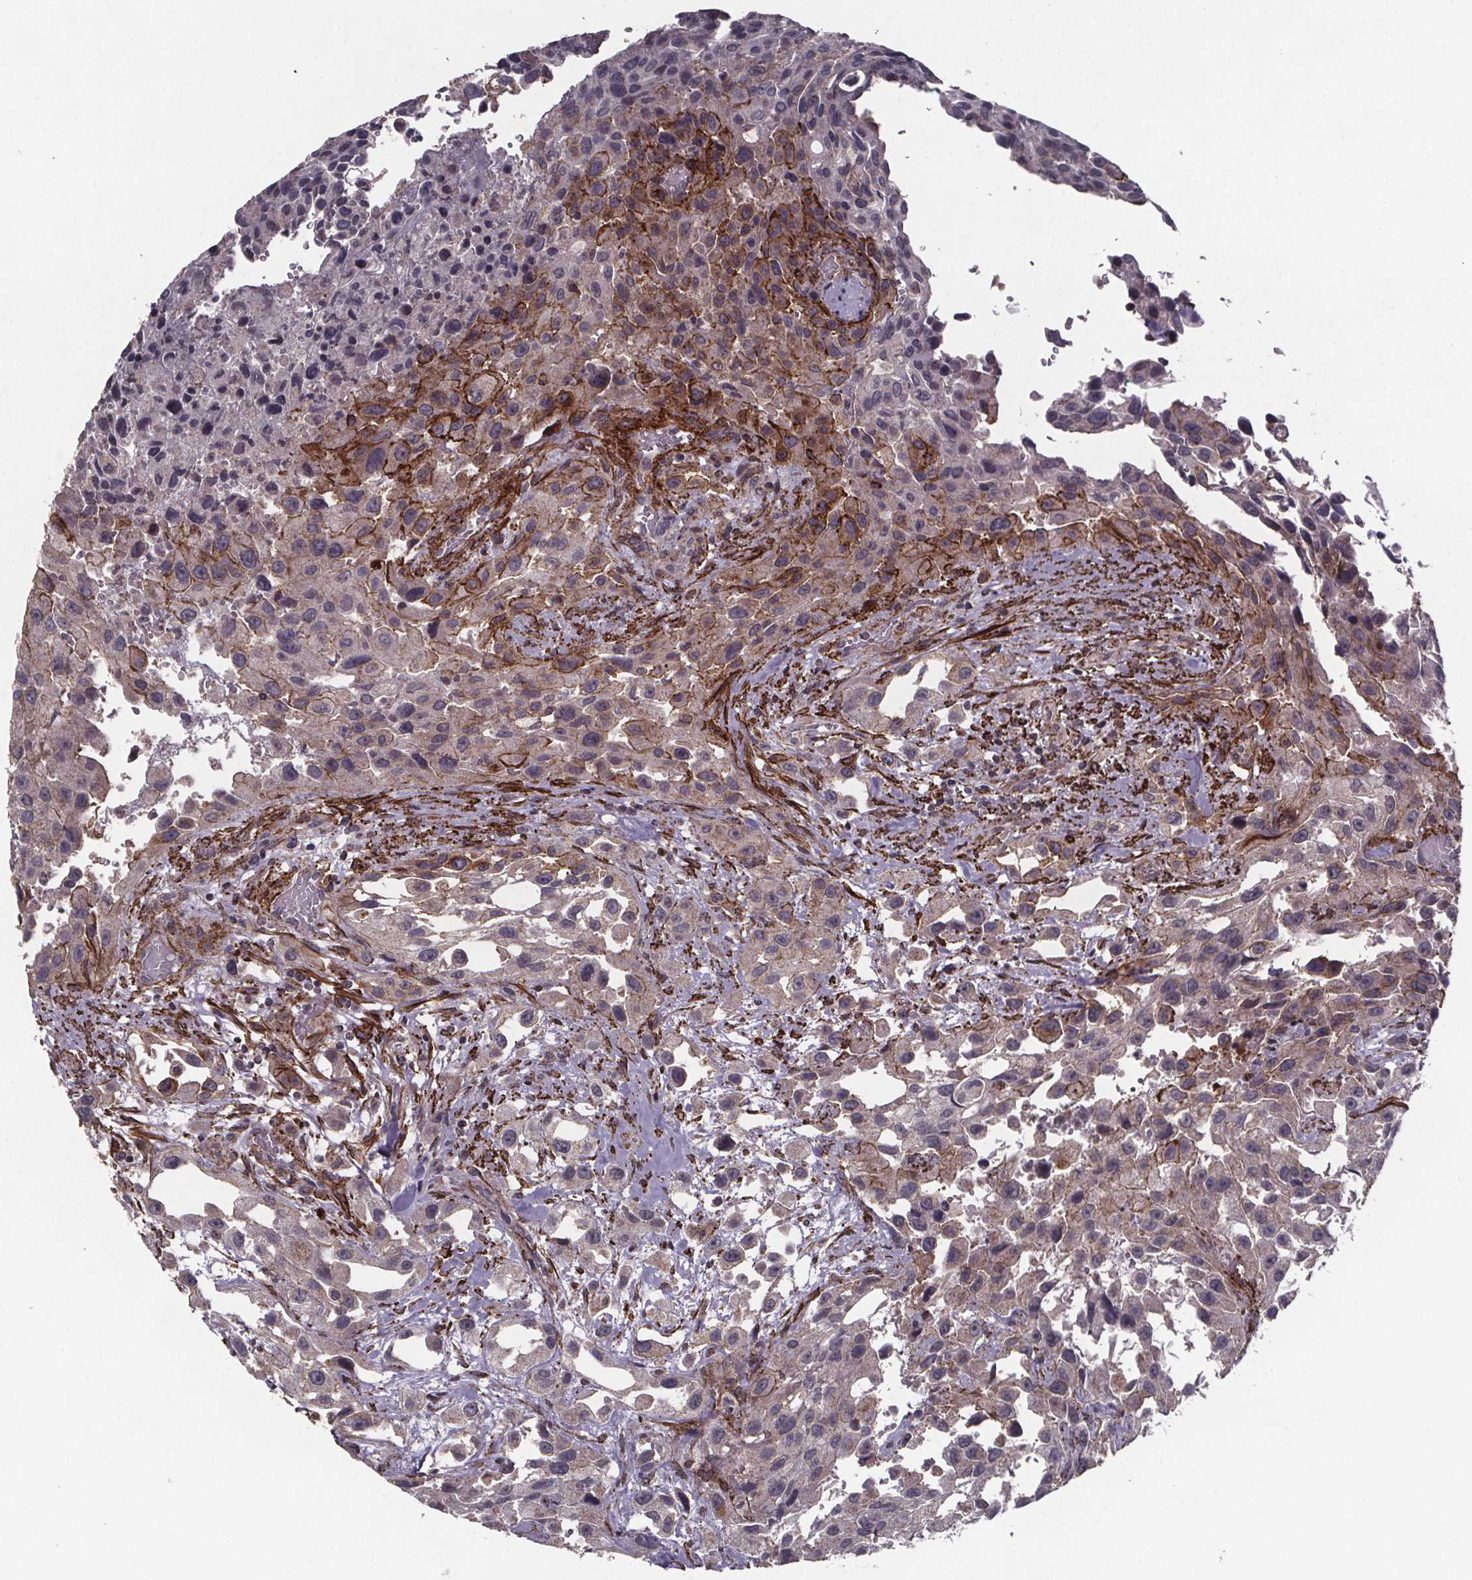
{"staining": {"intensity": "moderate", "quantity": "<25%", "location": "cytoplasmic/membranous"}, "tissue": "urothelial cancer", "cell_type": "Tumor cells", "image_type": "cancer", "snomed": [{"axis": "morphology", "description": "Urothelial carcinoma, High grade"}, {"axis": "topography", "description": "Urinary bladder"}], "caption": "Brown immunohistochemical staining in human urothelial cancer reveals moderate cytoplasmic/membranous staining in about <25% of tumor cells.", "gene": "PALLD", "patient": {"sex": "male", "age": 79}}